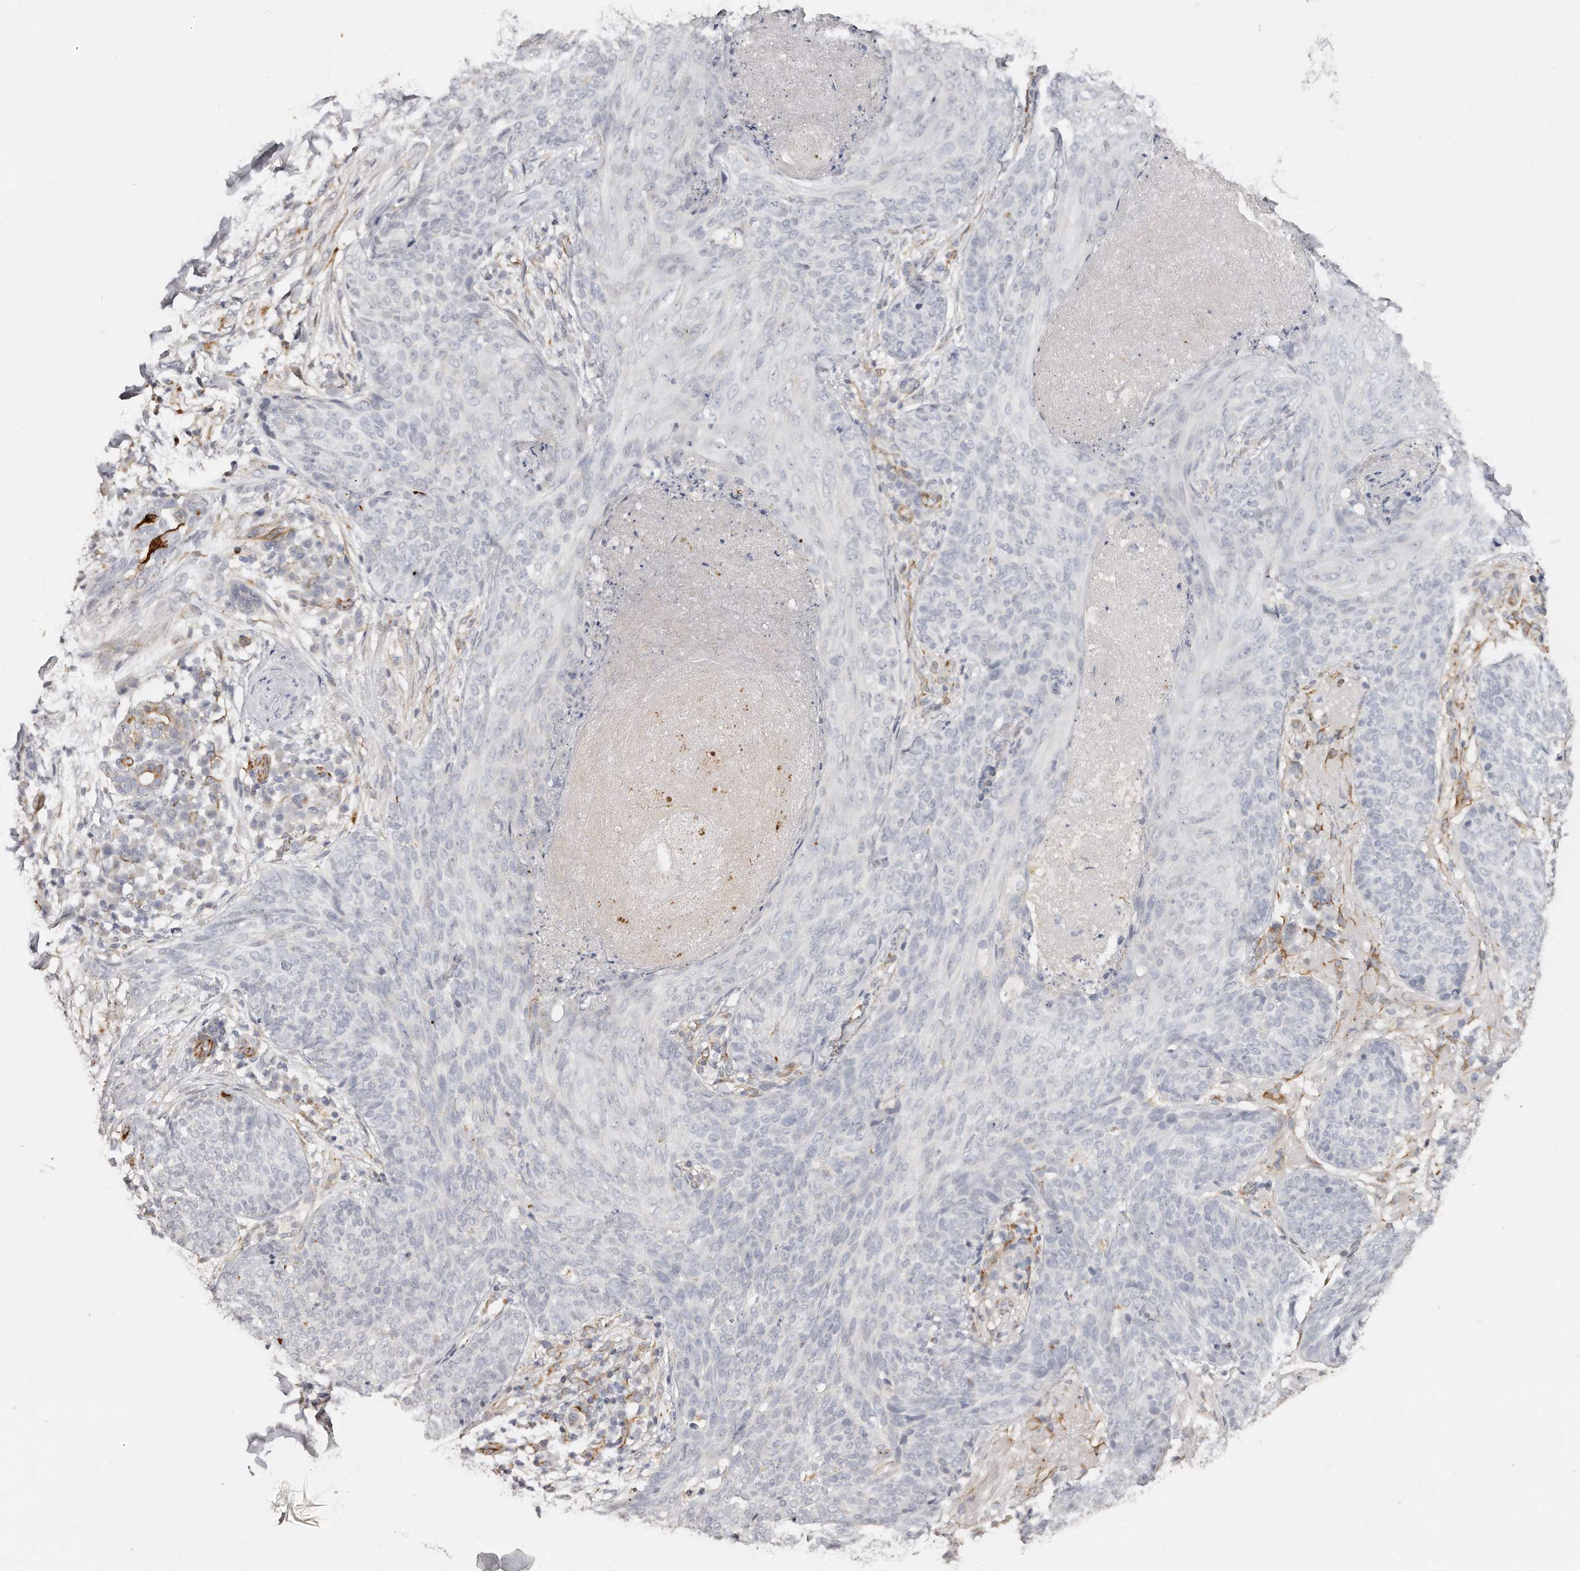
{"staining": {"intensity": "negative", "quantity": "none", "location": "none"}, "tissue": "skin cancer", "cell_type": "Tumor cells", "image_type": "cancer", "snomed": [{"axis": "morphology", "description": "Basal cell carcinoma"}, {"axis": "topography", "description": "Skin"}], "caption": "This image is of skin cancer (basal cell carcinoma) stained with IHC to label a protein in brown with the nuclei are counter-stained blue. There is no positivity in tumor cells.", "gene": "ZYG11A", "patient": {"sex": "male", "age": 85}}